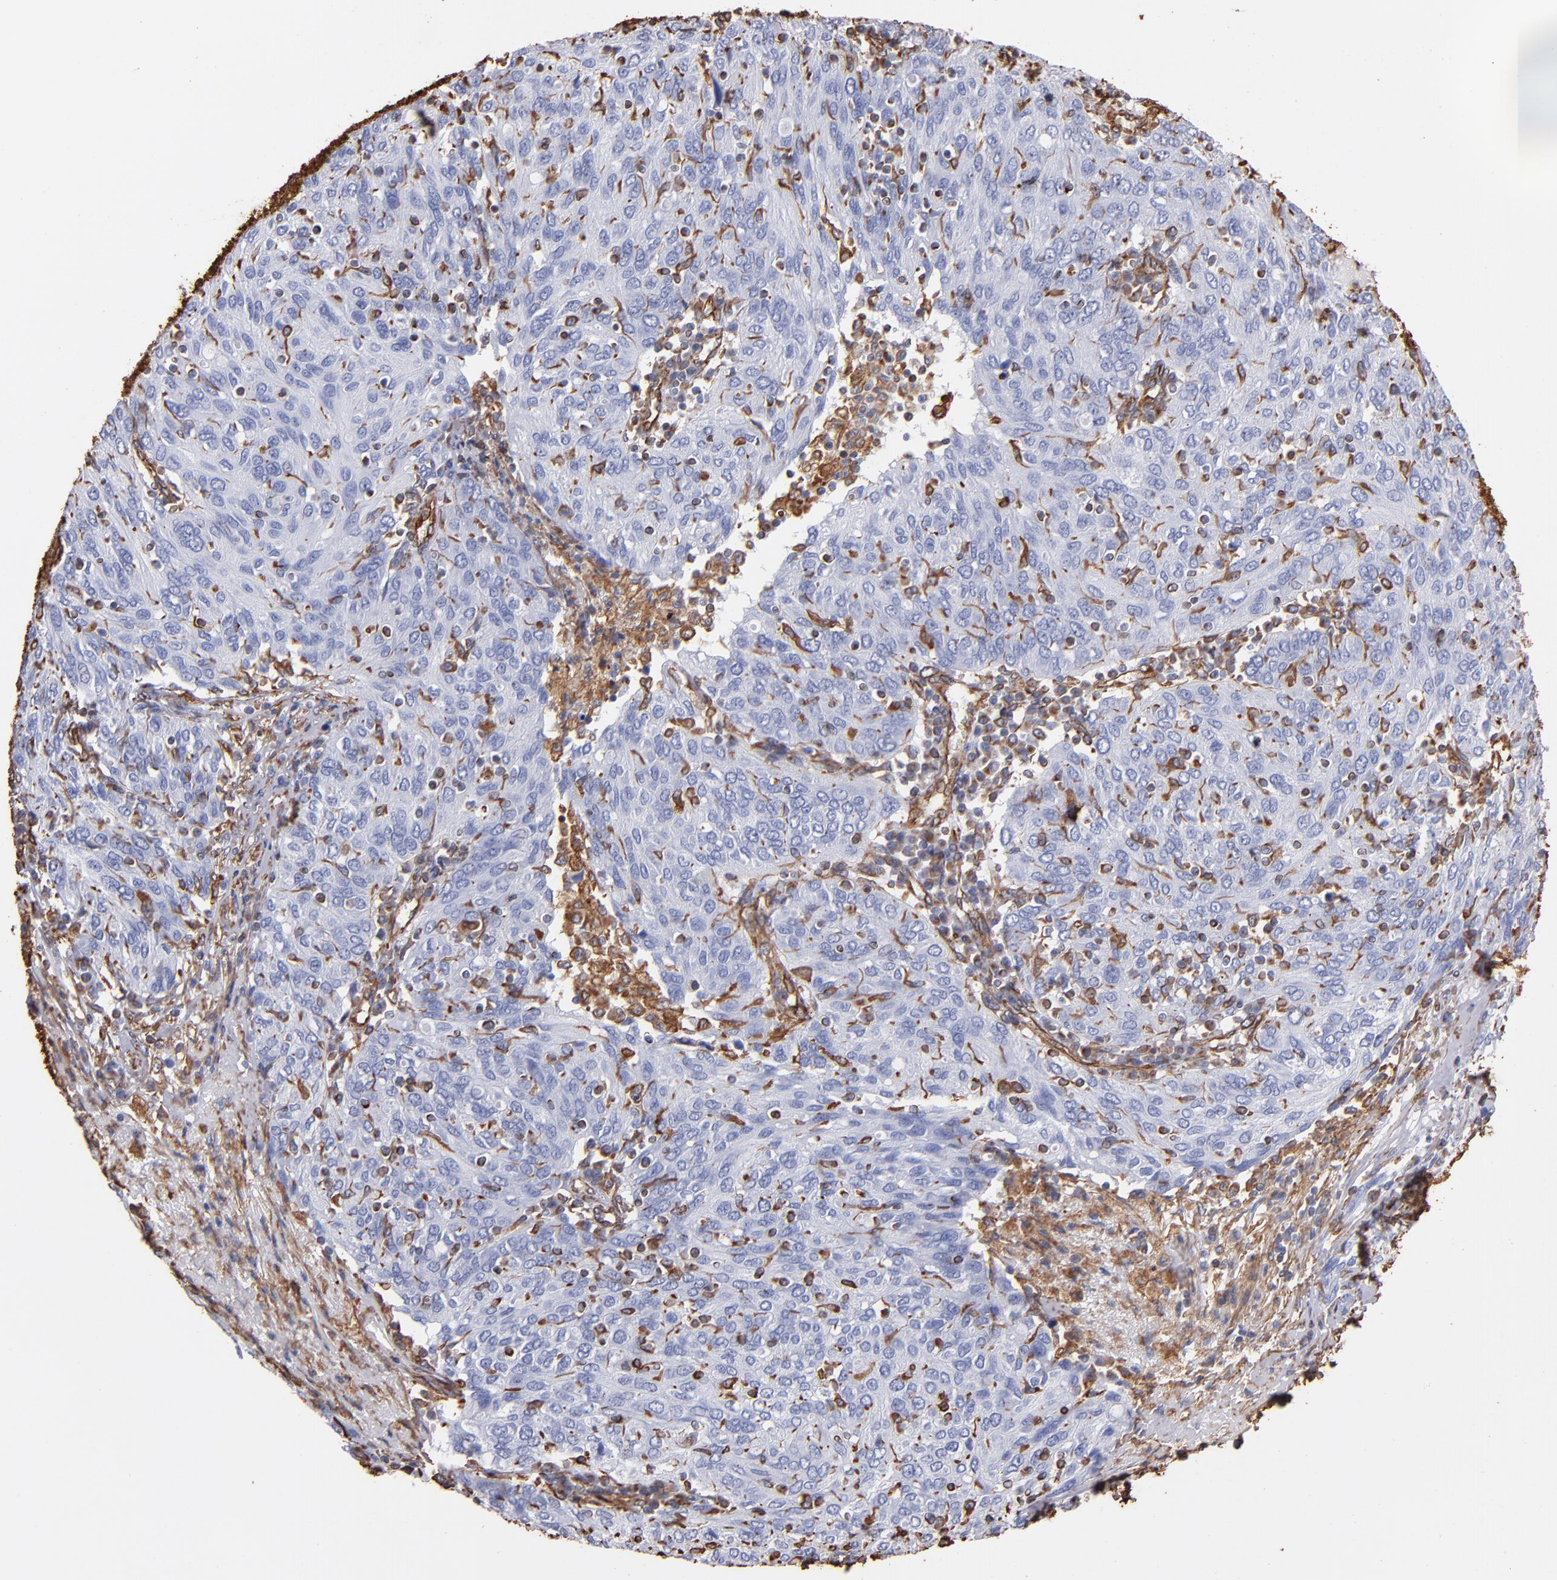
{"staining": {"intensity": "negative", "quantity": "none", "location": "none"}, "tissue": "ovarian cancer", "cell_type": "Tumor cells", "image_type": "cancer", "snomed": [{"axis": "morphology", "description": "Carcinoma, endometroid"}, {"axis": "topography", "description": "Ovary"}], "caption": "Human ovarian cancer (endometroid carcinoma) stained for a protein using immunohistochemistry (IHC) reveals no expression in tumor cells.", "gene": "VIM", "patient": {"sex": "female", "age": 50}}